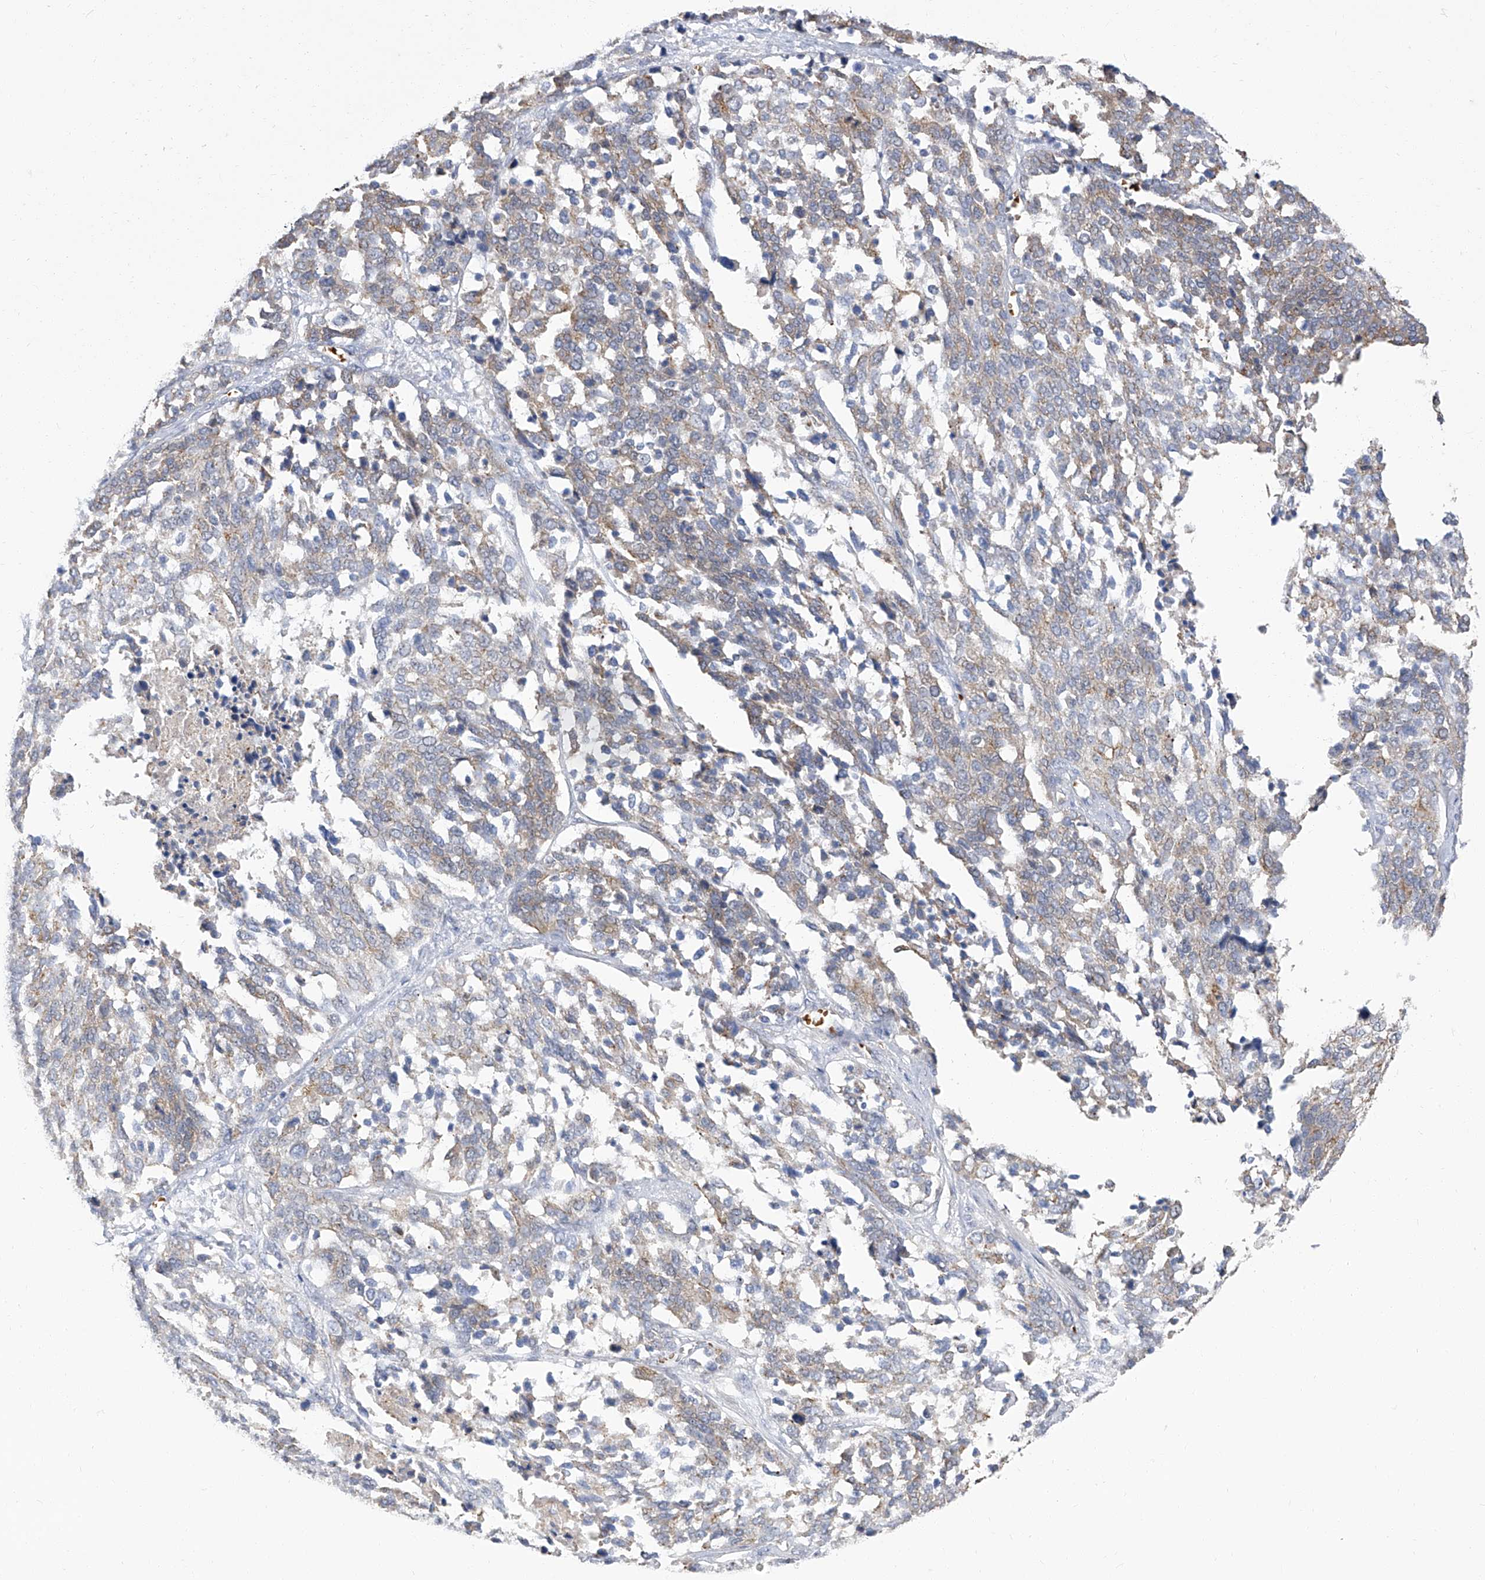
{"staining": {"intensity": "weak", "quantity": "25%-75%", "location": "cytoplasmic/membranous"}, "tissue": "ovarian cancer", "cell_type": "Tumor cells", "image_type": "cancer", "snomed": [{"axis": "morphology", "description": "Cystadenocarcinoma, serous, NOS"}, {"axis": "topography", "description": "Ovary"}], "caption": "Approximately 25%-75% of tumor cells in ovarian serous cystadenocarcinoma reveal weak cytoplasmic/membranous protein staining as visualized by brown immunohistochemical staining.", "gene": "PARD3", "patient": {"sex": "female", "age": 44}}